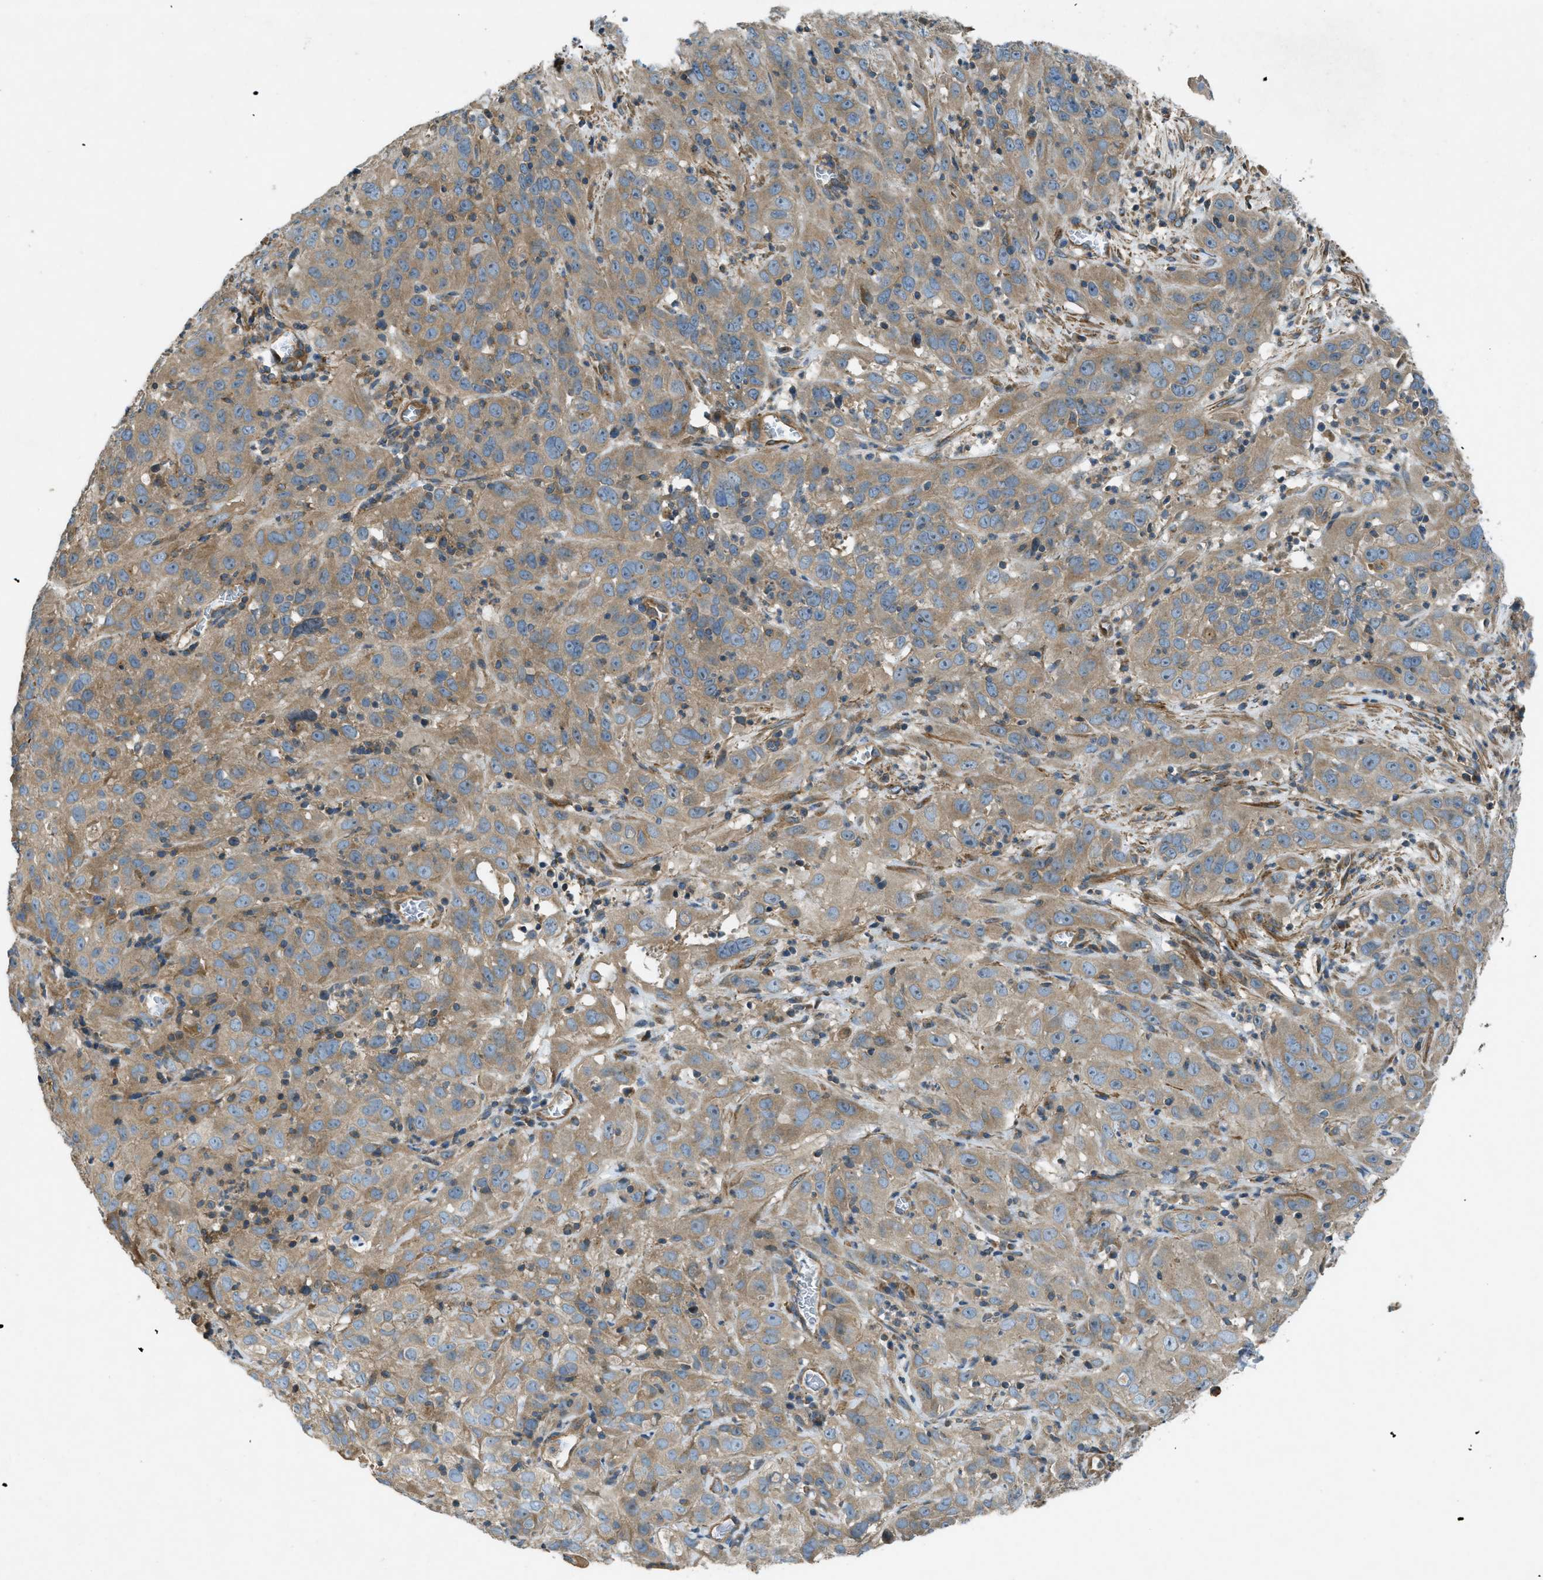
{"staining": {"intensity": "moderate", "quantity": ">75%", "location": "cytoplasmic/membranous"}, "tissue": "cervical cancer", "cell_type": "Tumor cells", "image_type": "cancer", "snomed": [{"axis": "morphology", "description": "Squamous cell carcinoma, NOS"}, {"axis": "topography", "description": "Cervix"}], "caption": "Moderate cytoplasmic/membranous positivity for a protein is appreciated in about >75% of tumor cells of cervical cancer (squamous cell carcinoma) using immunohistochemistry.", "gene": "VEZT", "patient": {"sex": "female", "age": 32}}